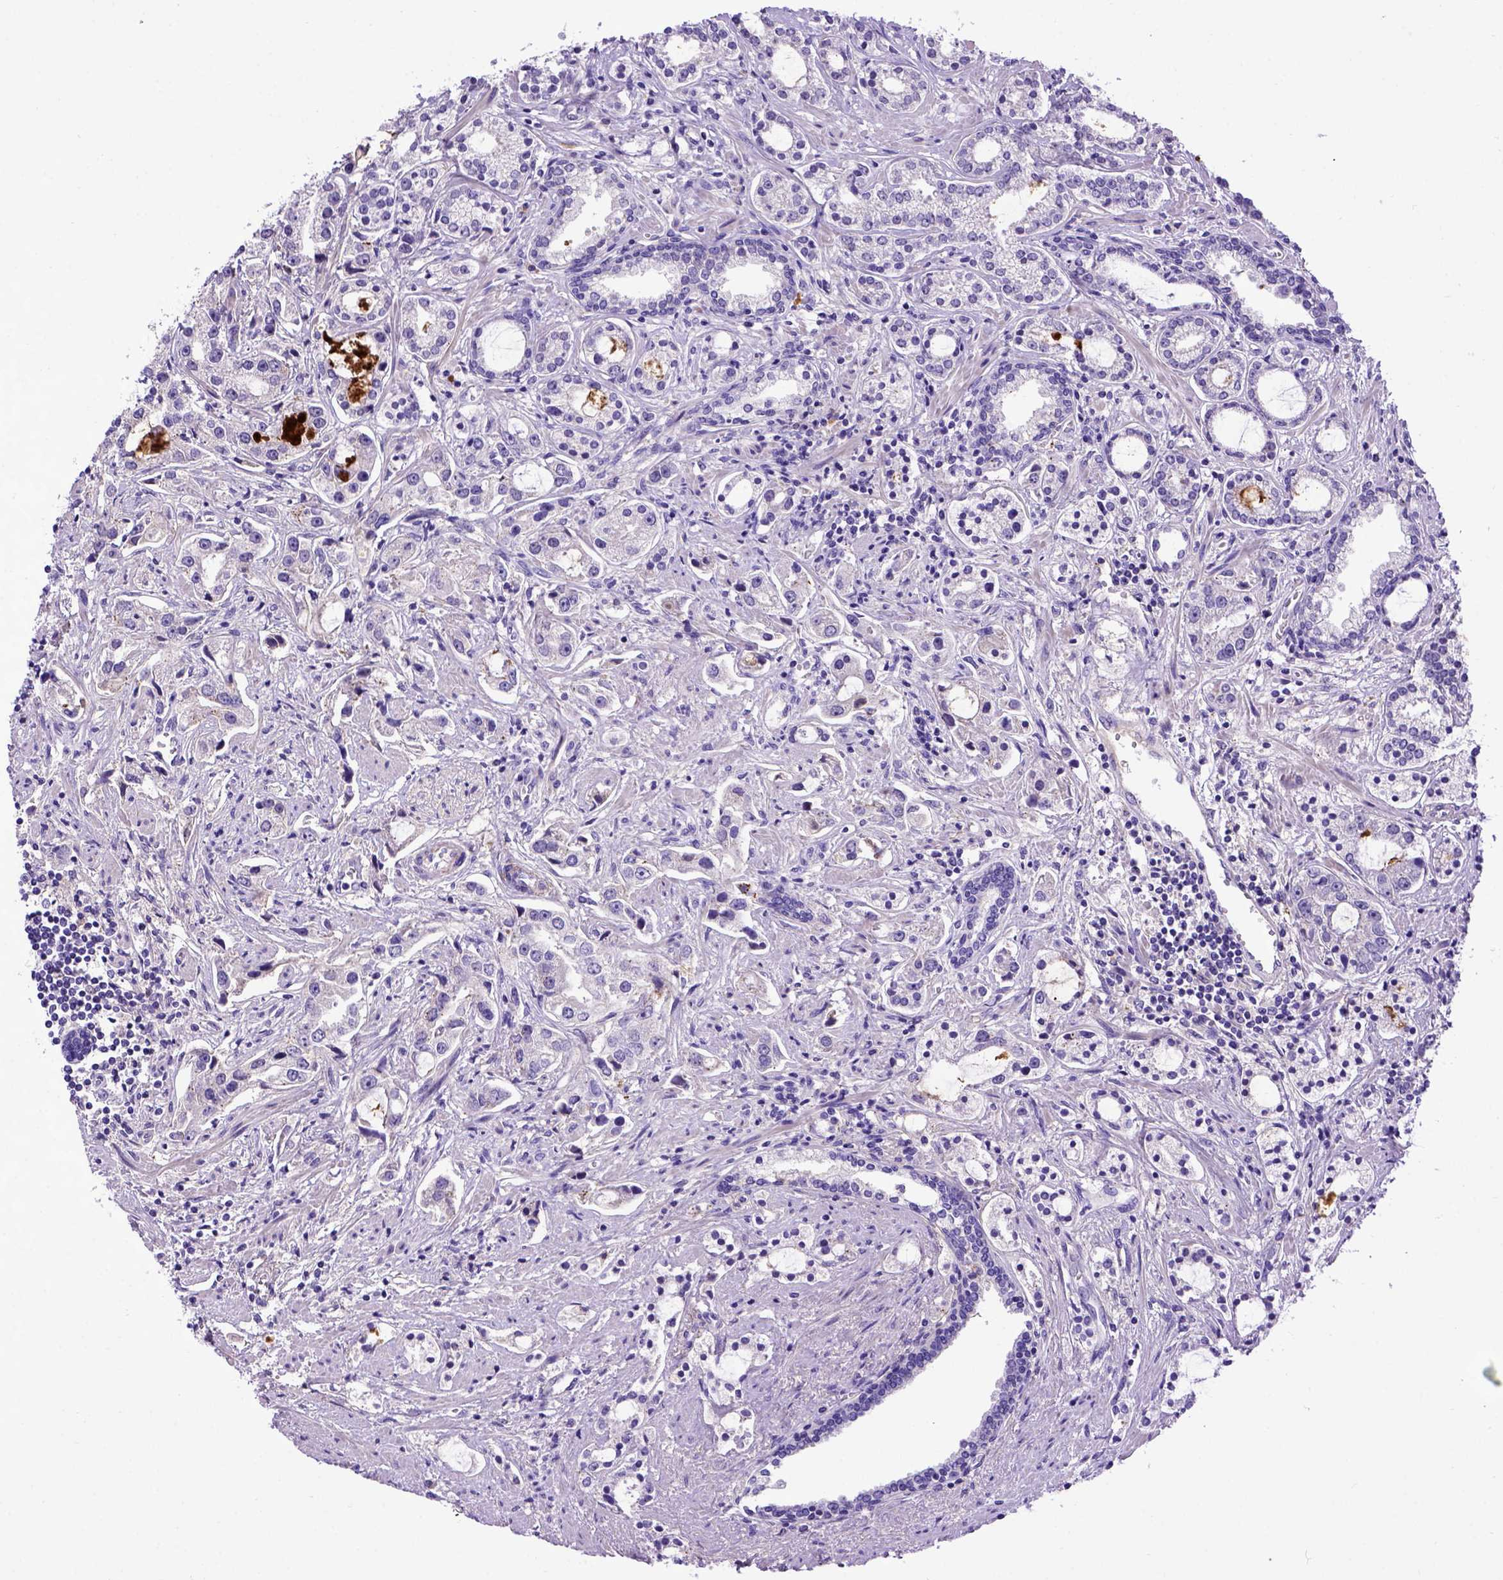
{"staining": {"intensity": "negative", "quantity": "none", "location": "none"}, "tissue": "prostate cancer", "cell_type": "Tumor cells", "image_type": "cancer", "snomed": [{"axis": "morphology", "description": "Adenocarcinoma, Medium grade"}, {"axis": "topography", "description": "Prostate"}], "caption": "This is an immunohistochemistry (IHC) image of prostate medium-grade adenocarcinoma. There is no staining in tumor cells.", "gene": "ADAM12", "patient": {"sex": "male", "age": 57}}